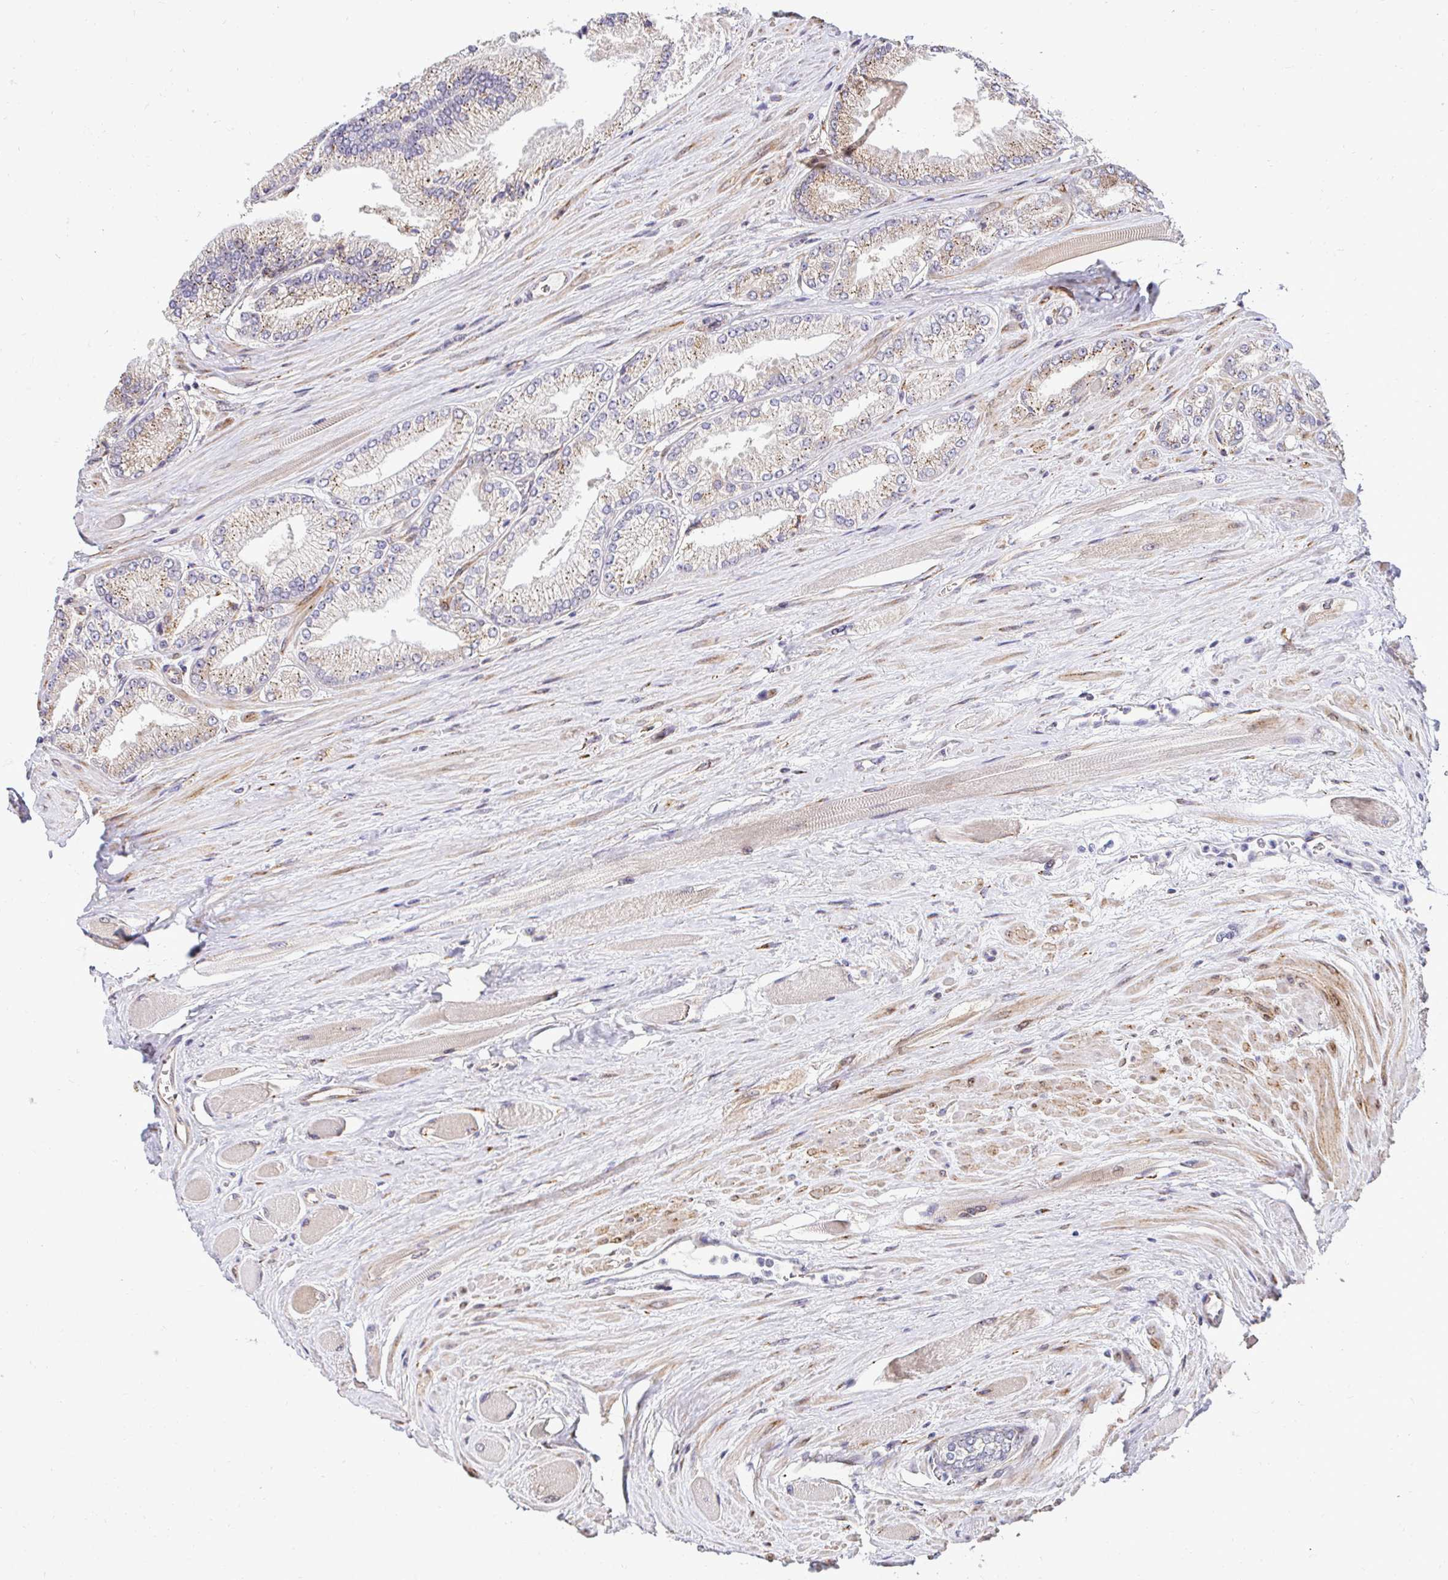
{"staining": {"intensity": "moderate", "quantity": "25%-75%", "location": "cytoplasmic/membranous"}, "tissue": "prostate cancer", "cell_type": "Tumor cells", "image_type": "cancer", "snomed": [{"axis": "morphology", "description": "Adenocarcinoma, Low grade"}, {"axis": "topography", "description": "Prostate"}], "caption": "High-power microscopy captured an immunohistochemistry image of prostate cancer, revealing moderate cytoplasmic/membranous staining in about 25%-75% of tumor cells. (IHC, brightfield microscopy, high magnification).", "gene": "HPS1", "patient": {"sex": "male", "age": 67}}